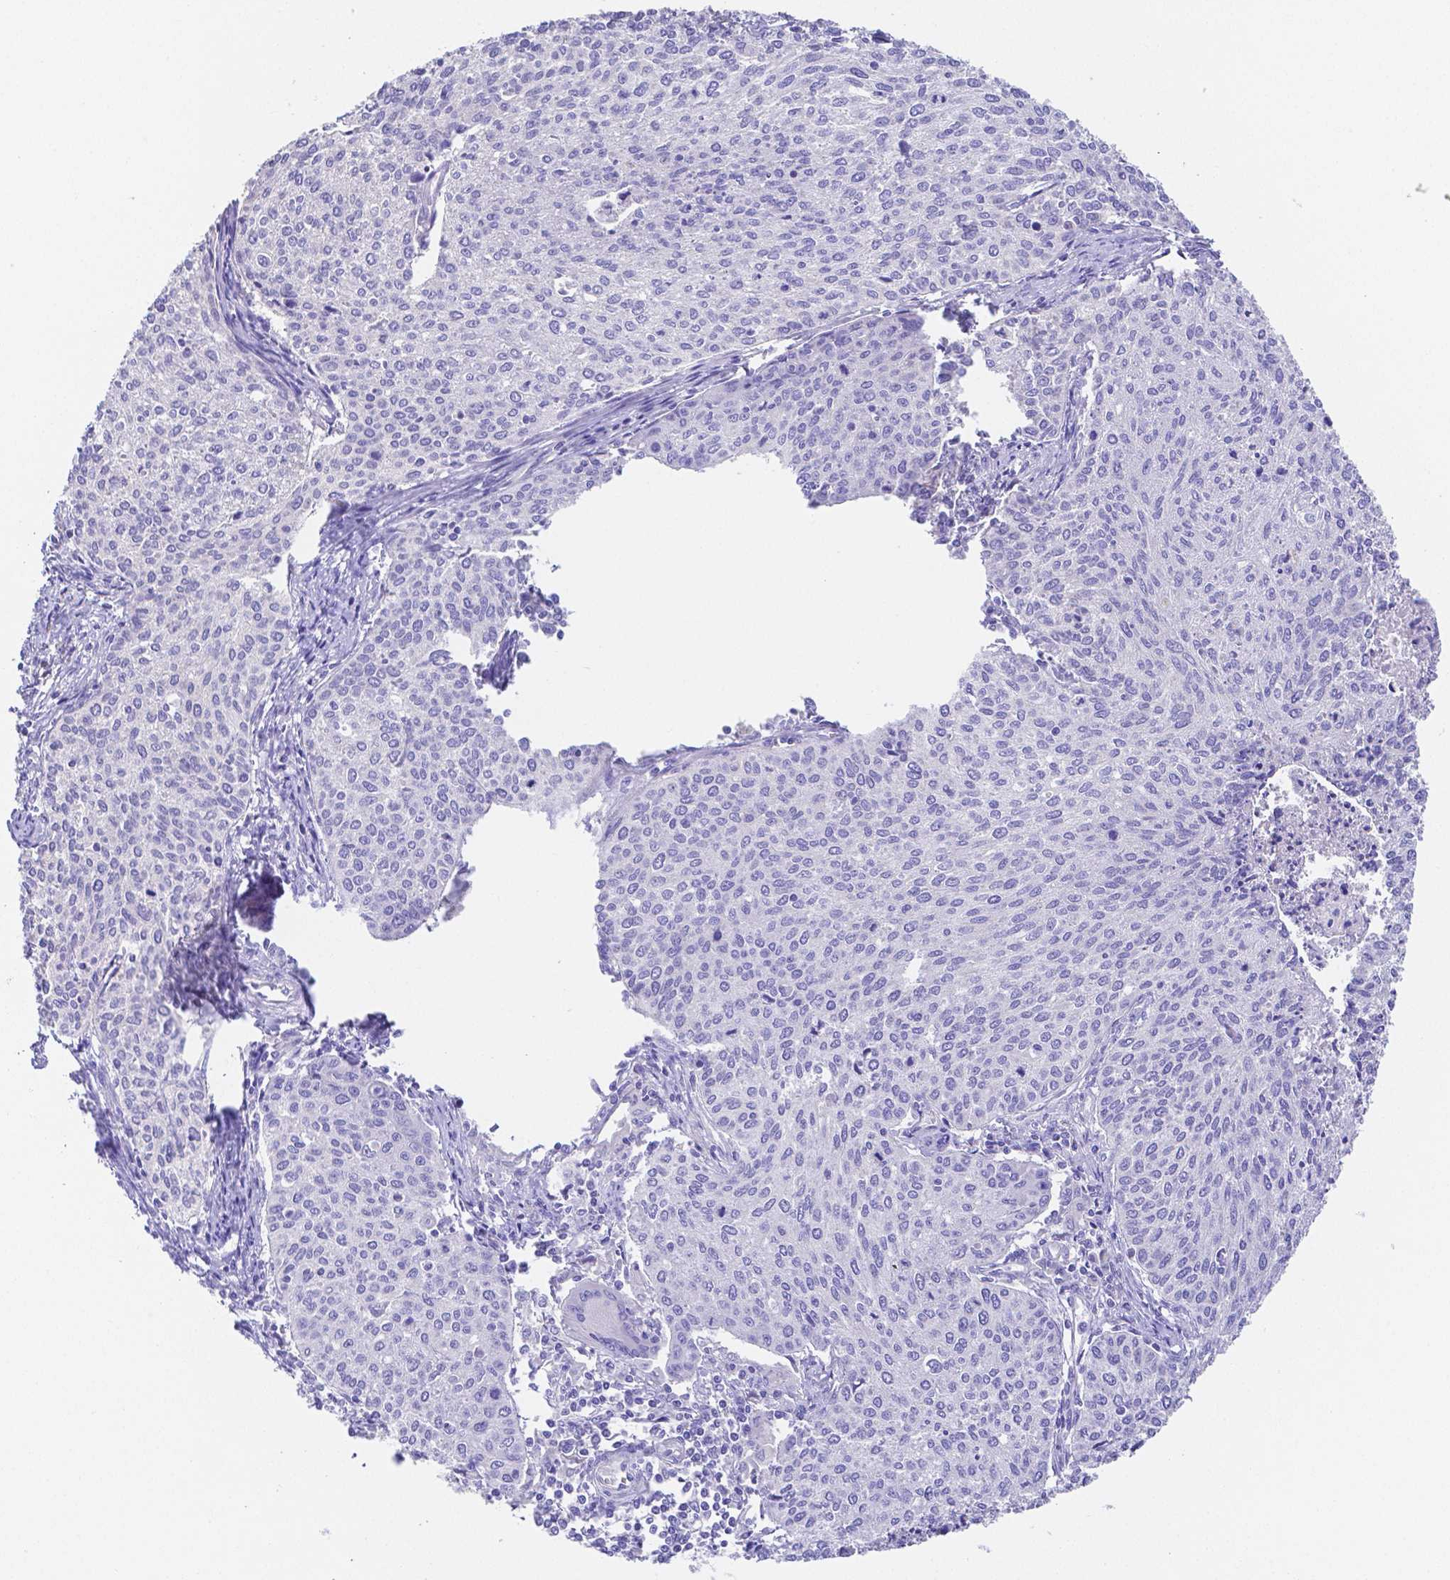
{"staining": {"intensity": "negative", "quantity": "none", "location": "none"}, "tissue": "cervical cancer", "cell_type": "Tumor cells", "image_type": "cancer", "snomed": [{"axis": "morphology", "description": "Squamous cell carcinoma, NOS"}, {"axis": "topography", "description": "Cervix"}], "caption": "Squamous cell carcinoma (cervical) stained for a protein using immunohistochemistry (IHC) shows no expression tumor cells.", "gene": "ZG16B", "patient": {"sex": "female", "age": 38}}